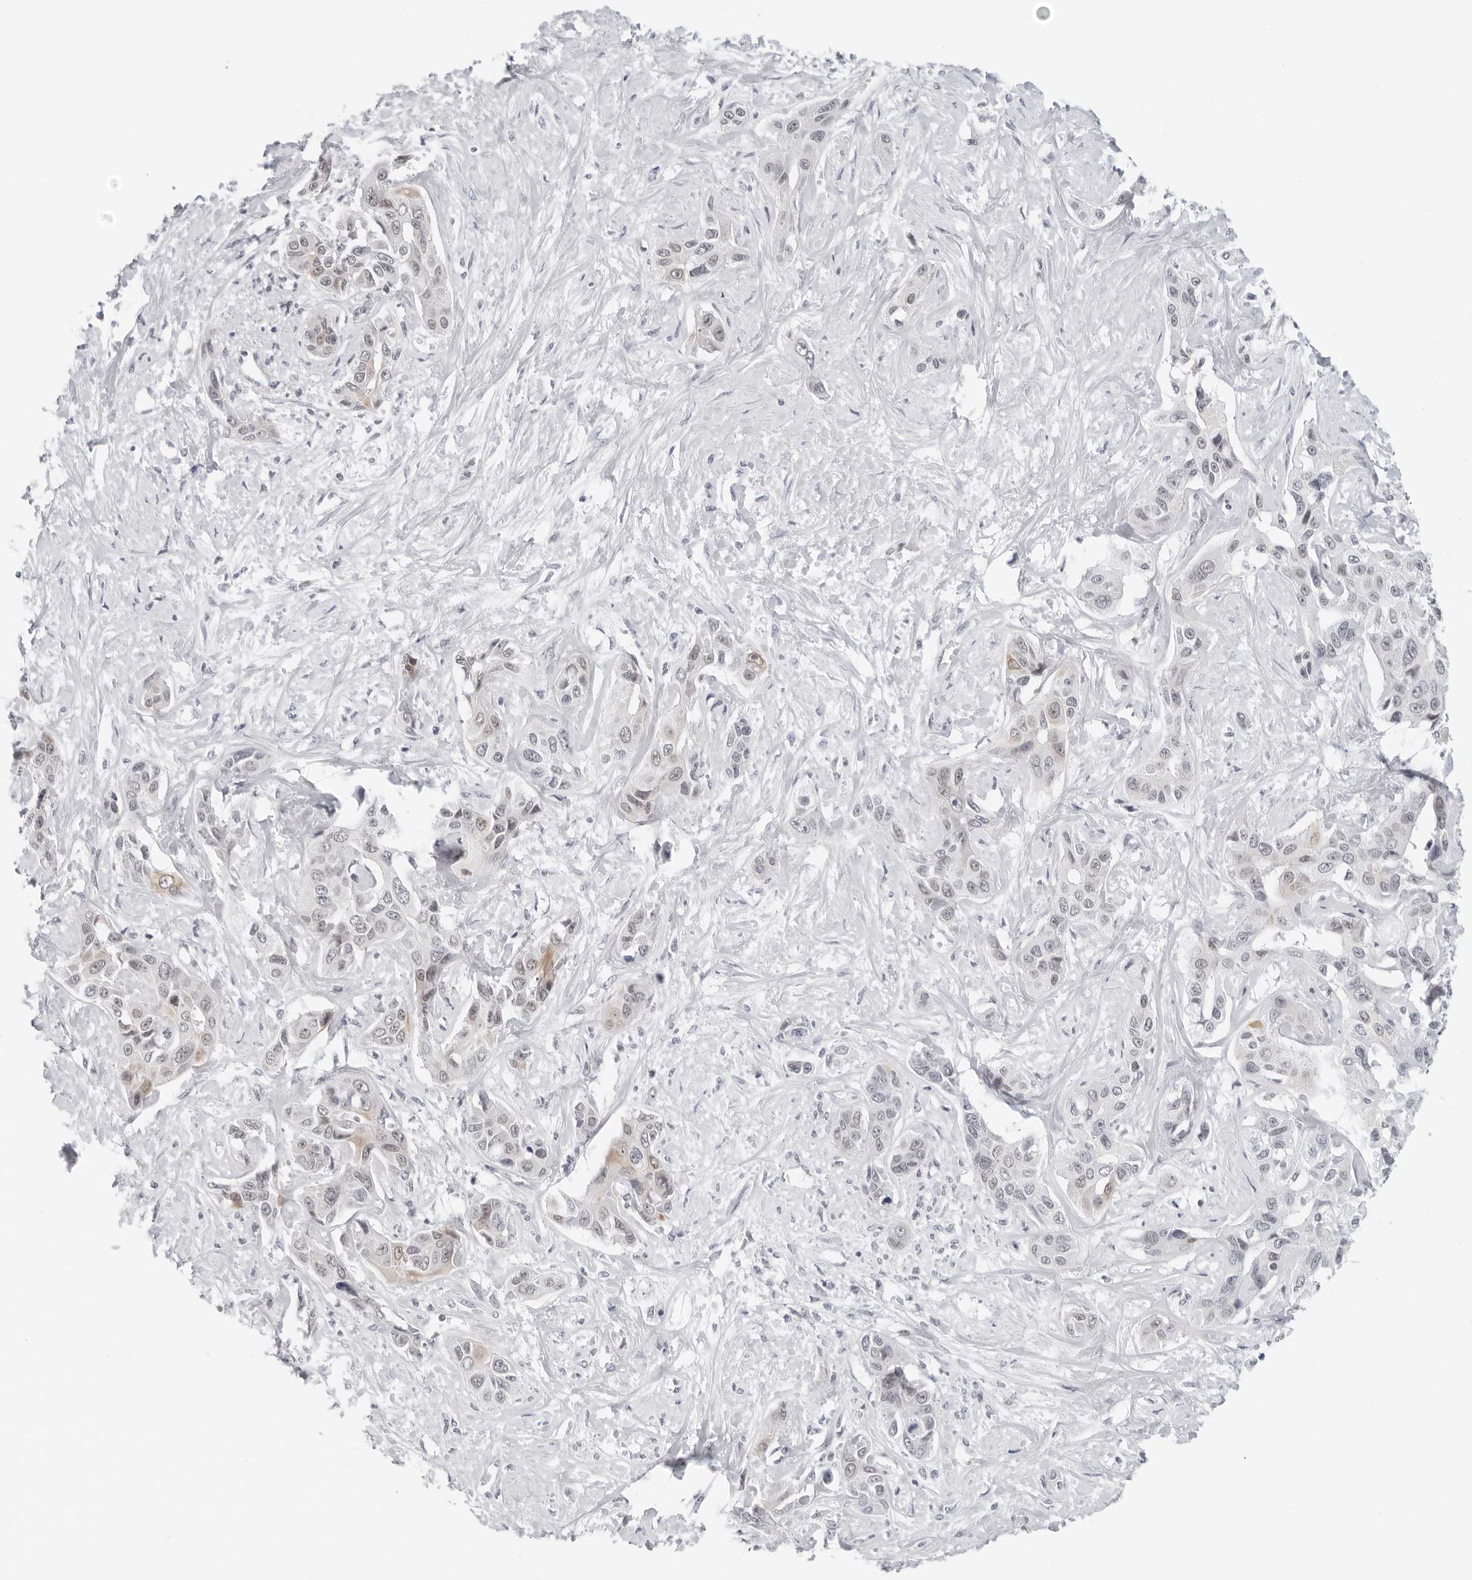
{"staining": {"intensity": "weak", "quantity": "<25%", "location": "nuclear"}, "tissue": "liver cancer", "cell_type": "Tumor cells", "image_type": "cancer", "snomed": [{"axis": "morphology", "description": "Cholangiocarcinoma"}, {"axis": "topography", "description": "Liver"}], "caption": "Immunohistochemistry of human cholangiocarcinoma (liver) shows no staining in tumor cells.", "gene": "FLG2", "patient": {"sex": "male", "age": 59}}